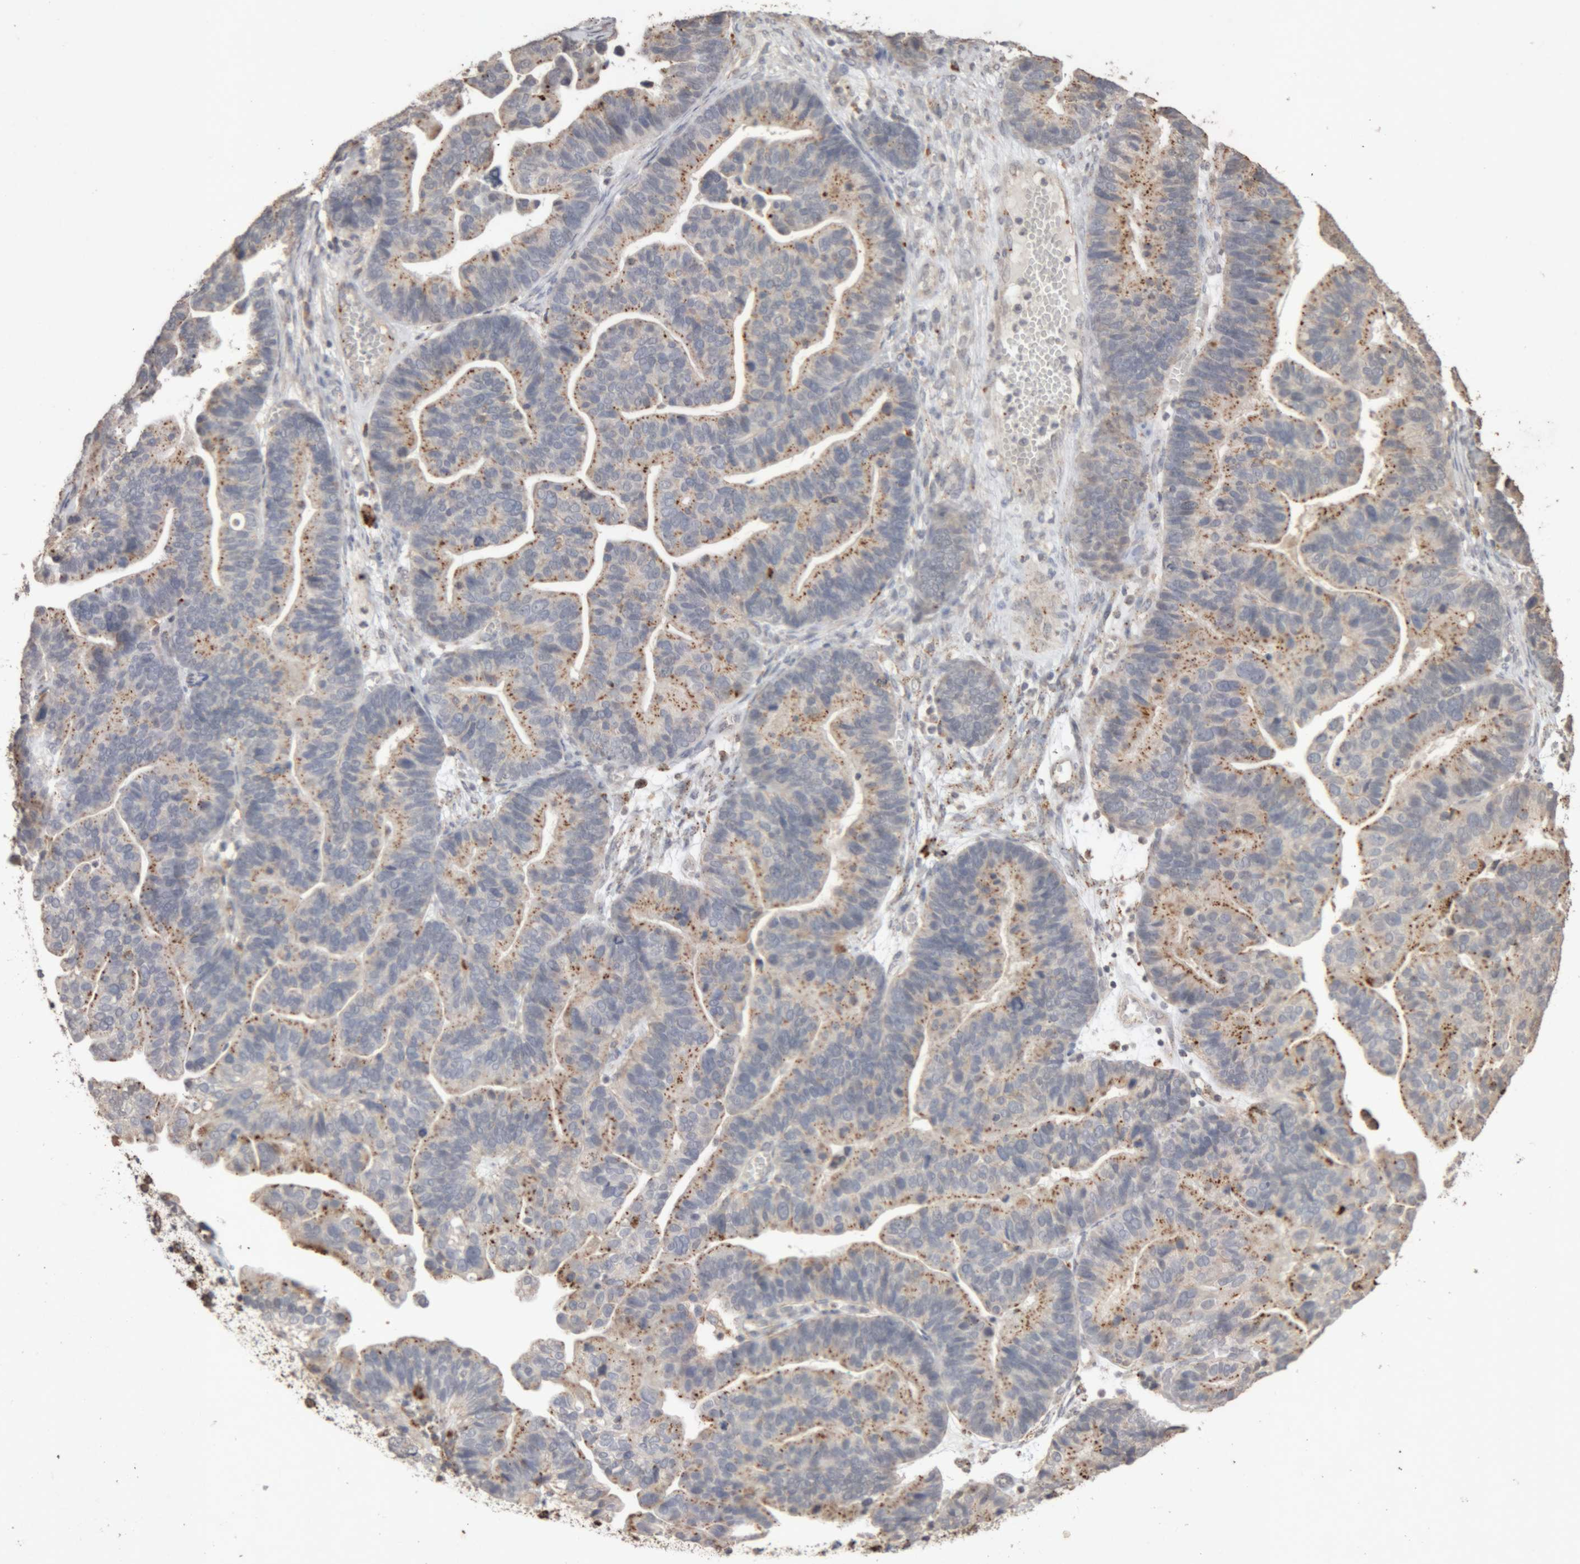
{"staining": {"intensity": "moderate", "quantity": "25%-75%", "location": "cytoplasmic/membranous"}, "tissue": "ovarian cancer", "cell_type": "Tumor cells", "image_type": "cancer", "snomed": [{"axis": "morphology", "description": "Cystadenocarcinoma, serous, NOS"}, {"axis": "topography", "description": "Ovary"}], "caption": "Immunohistochemical staining of human ovarian cancer shows medium levels of moderate cytoplasmic/membranous protein expression in about 25%-75% of tumor cells.", "gene": "ARSA", "patient": {"sex": "female", "age": 56}}